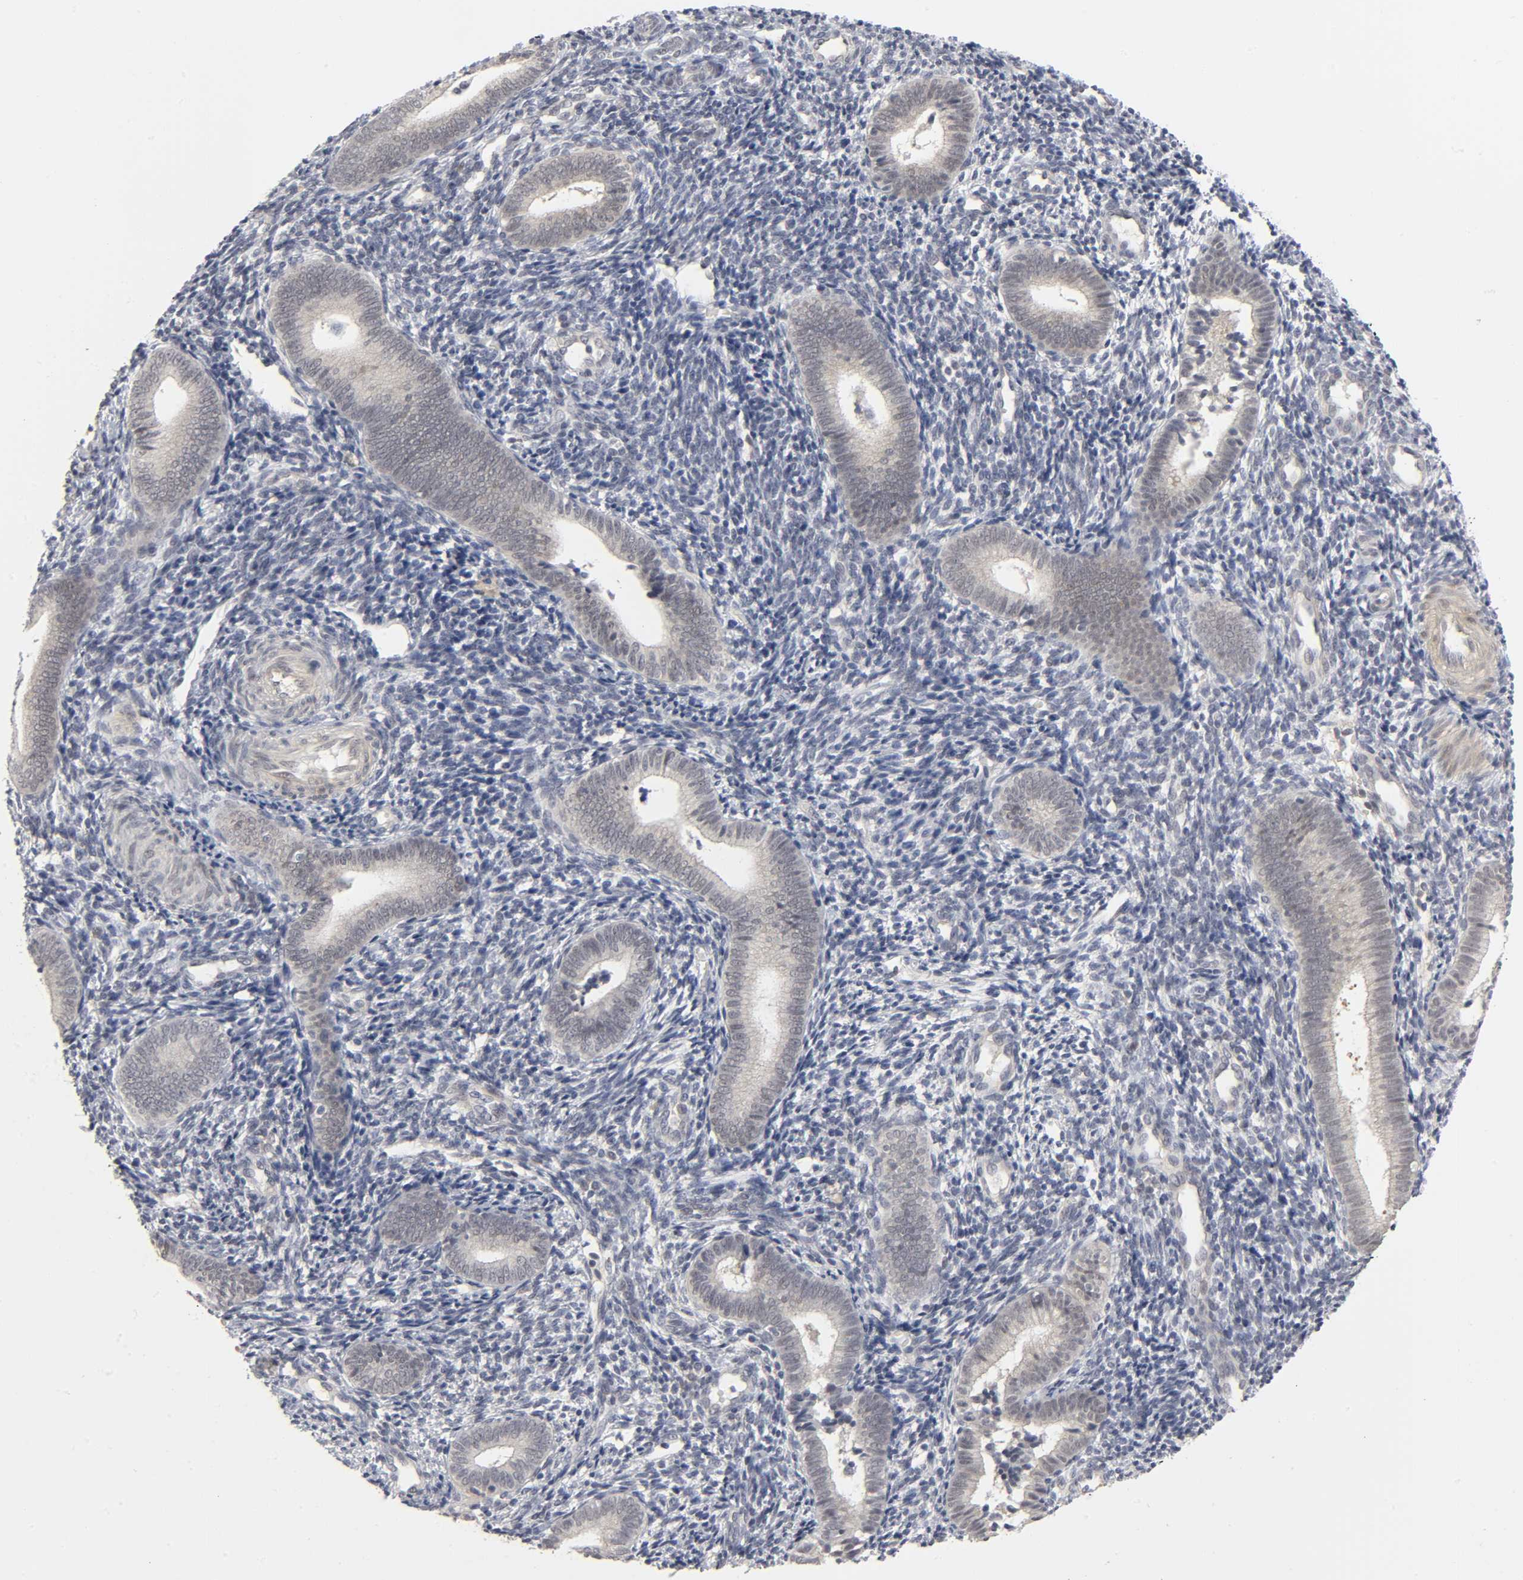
{"staining": {"intensity": "negative", "quantity": "none", "location": "none"}, "tissue": "endometrium", "cell_type": "Cells in endometrial stroma", "image_type": "normal", "snomed": [{"axis": "morphology", "description": "Normal tissue, NOS"}, {"axis": "topography", "description": "Uterus"}, {"axis": "topography", "description": "Endometrium"}], "caption": "Immunohistochemistry (IHC) photomicrograph of unremarkable endometrium: human endometrium stained with DAB demonstrates no significant protein staining in cells in endometrial stroma. Nuclei are stained in blue.", "gene": "PDLIM3", "patient": {"sex": "female", "age": 33}}